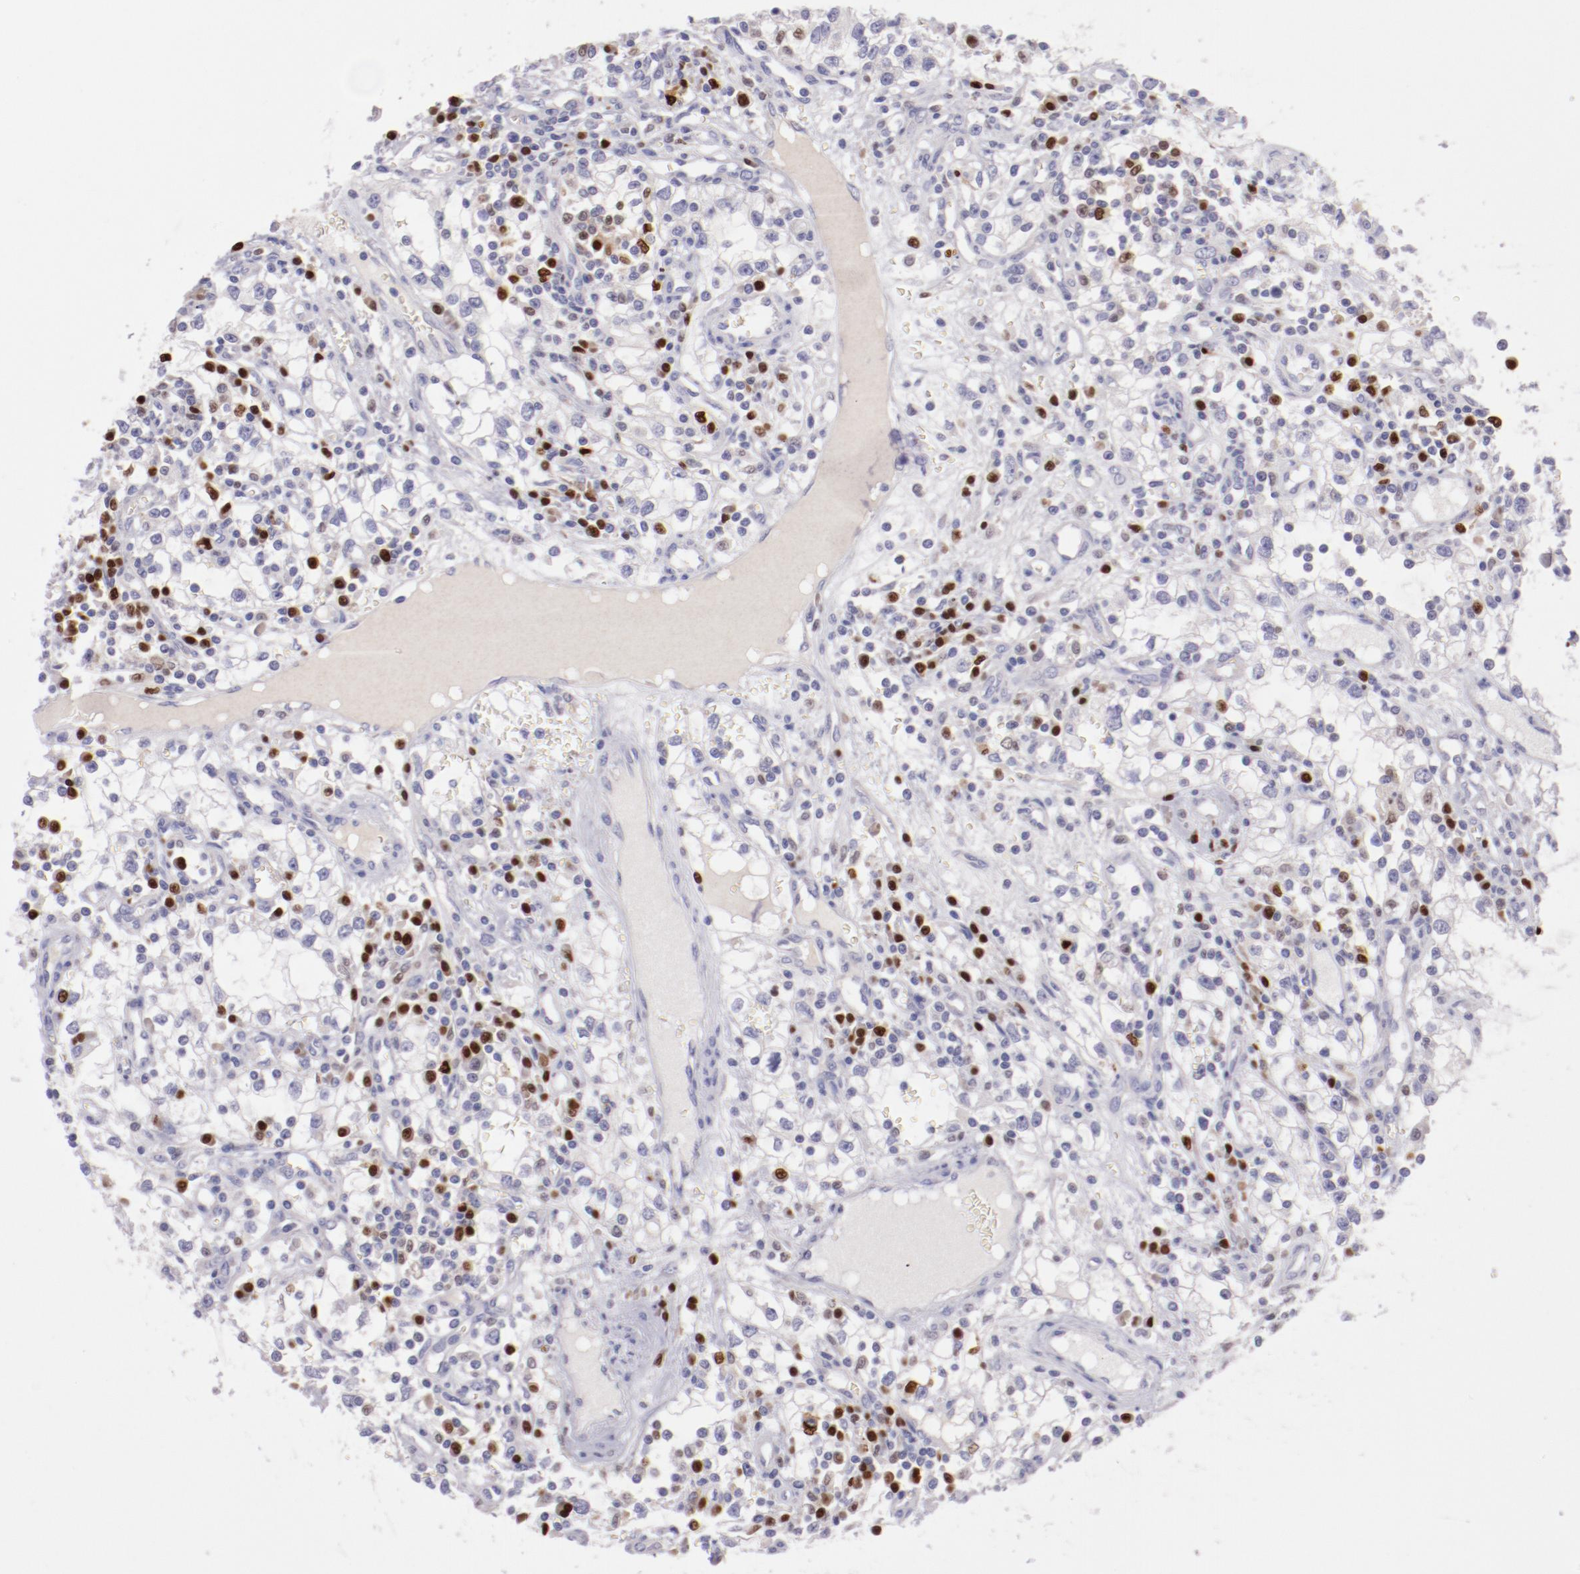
{"staining": {"intensity": "negative", "quantity": "none", "location": "none"}, "tissue": "renal cancer", "cell_type": "Tumor cells", "image_type": "cancer", "snomed": [{"axis": "morphology", "description": "Adenocarcinoma, NOS"}, {"axis": "topography", "description": "Kidney"}], "caption": "Human renal adenocarcinoma stained for a protein using immunohistochemistry demonstrates no expression in tumor cells.", "gene": "IRF8", "patient": {"sex": "male", "age": 82}}